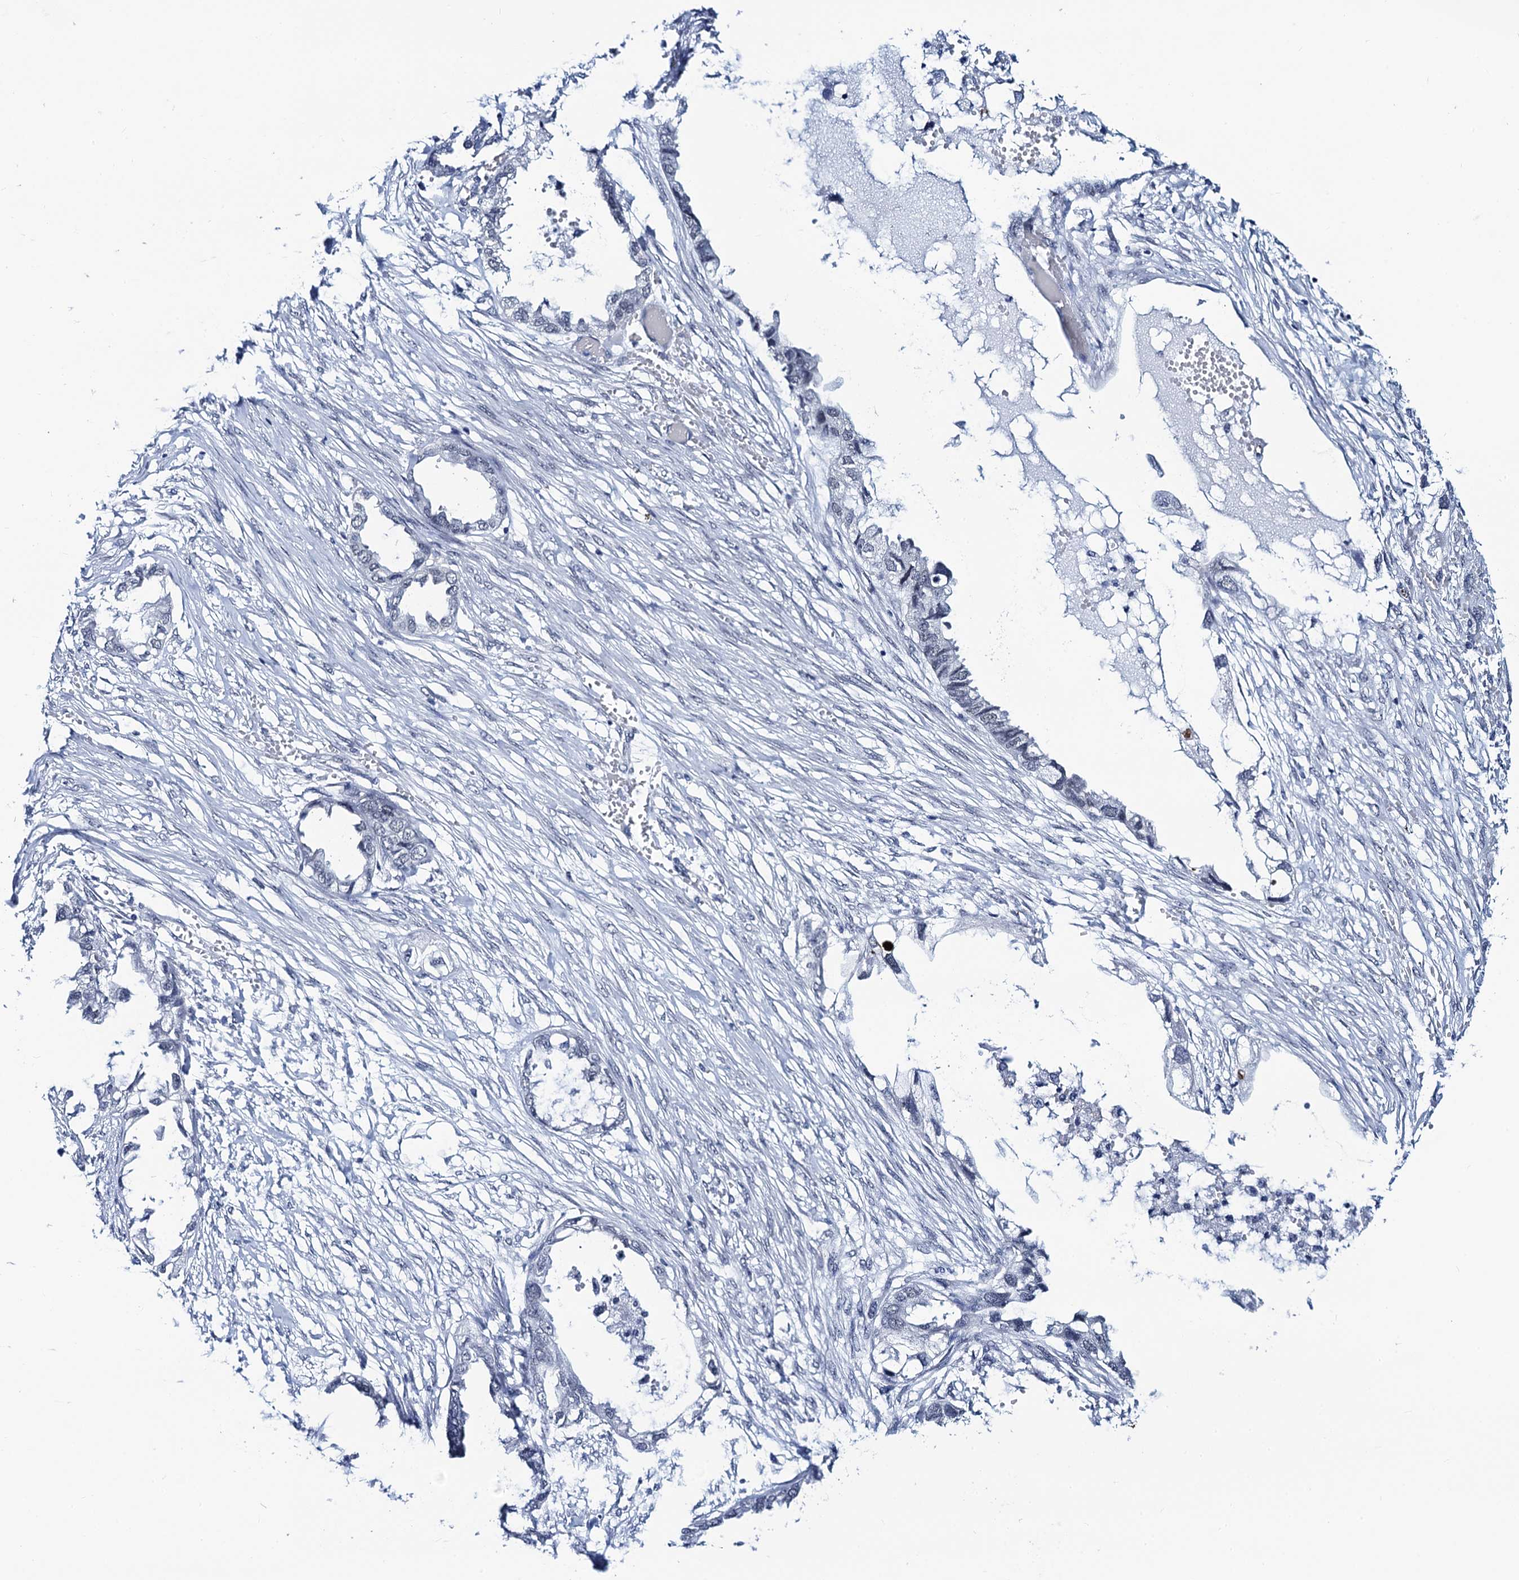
{"staining": {"intensity": "negative", "quantity": "none", "location": "none"}, "tissue": "endometrial cancer", "cell_type": "Tumor cells", "image_type": "cancer", "snomed": [{"axis": "morphology", "description": "Adenocarcinoma, NOS"}, {"axis": "morphology", "description": "Adenocarcinoma, metastatic, NOS"}, {"axis": "topography", "description": "Adipose tissue"}, {"axis": "topography", "description": "Endometrium"}], "caption": "Immunohistochemical staining of metastatic adenocarcinoma (endometrial) displays no significant positivity in tumor cells.", "gene": "C16orf87", "patient": {"sex": "female", "age": 67}}